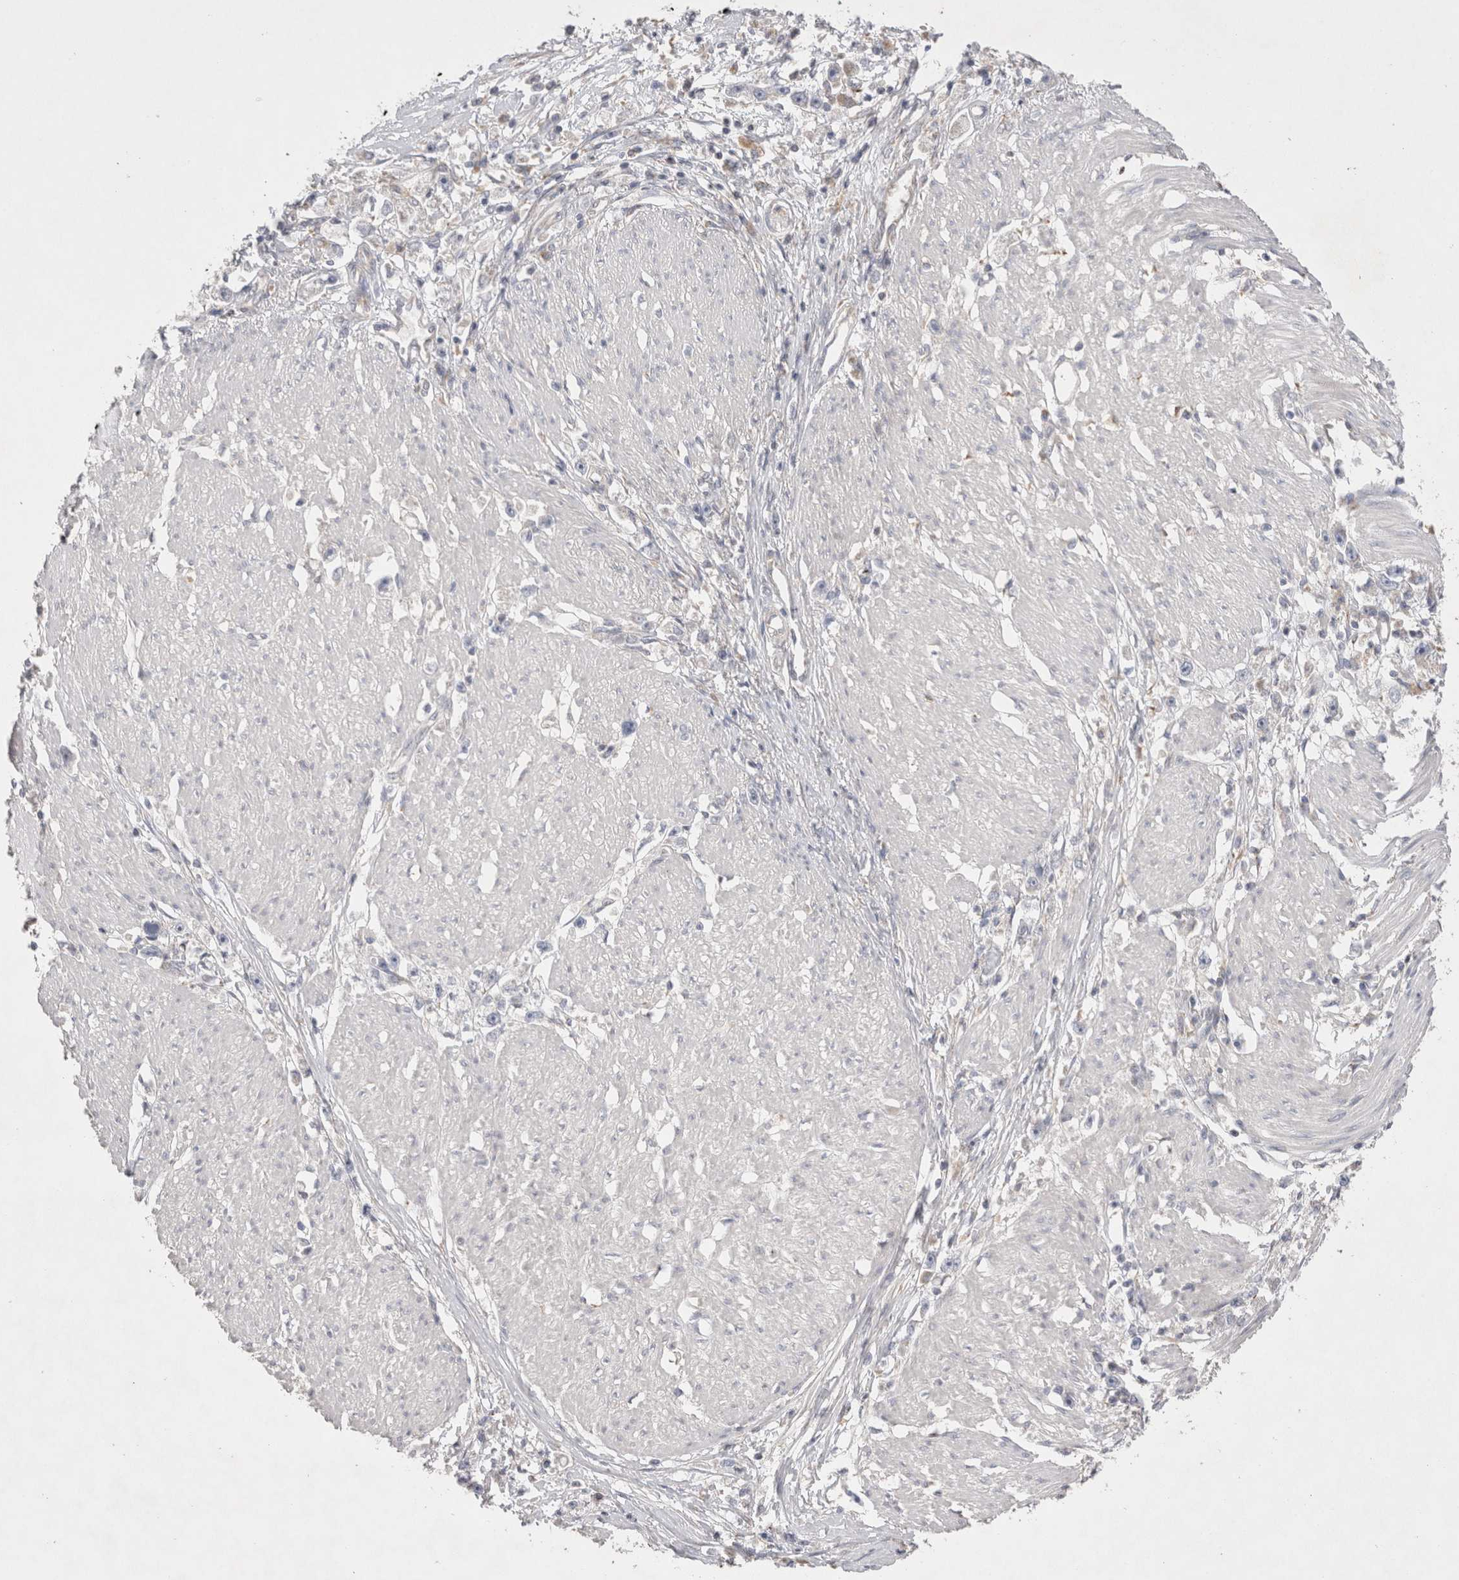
{"staining": {"intensity": "negative", "quantity": "none", "location": "none"}, "tissue": "stomach cancer", "cell_type": "Tumor cells", "image_type": "cancer", "snomed": [{"axis": "morphology", "description": "Adenocarcinoma, NOS"}, {"axis": "topography", "description": "Stomach"}], "caption": "High magnification brightfield microscopy of adenocarcinoma (stomach) stained with DAB (brown) and counterstained with hematoxylin (blue): tumor cells show no significant expression.", "gene": "TBC1D16", "patient": {"sex": "female", "age": 59}}